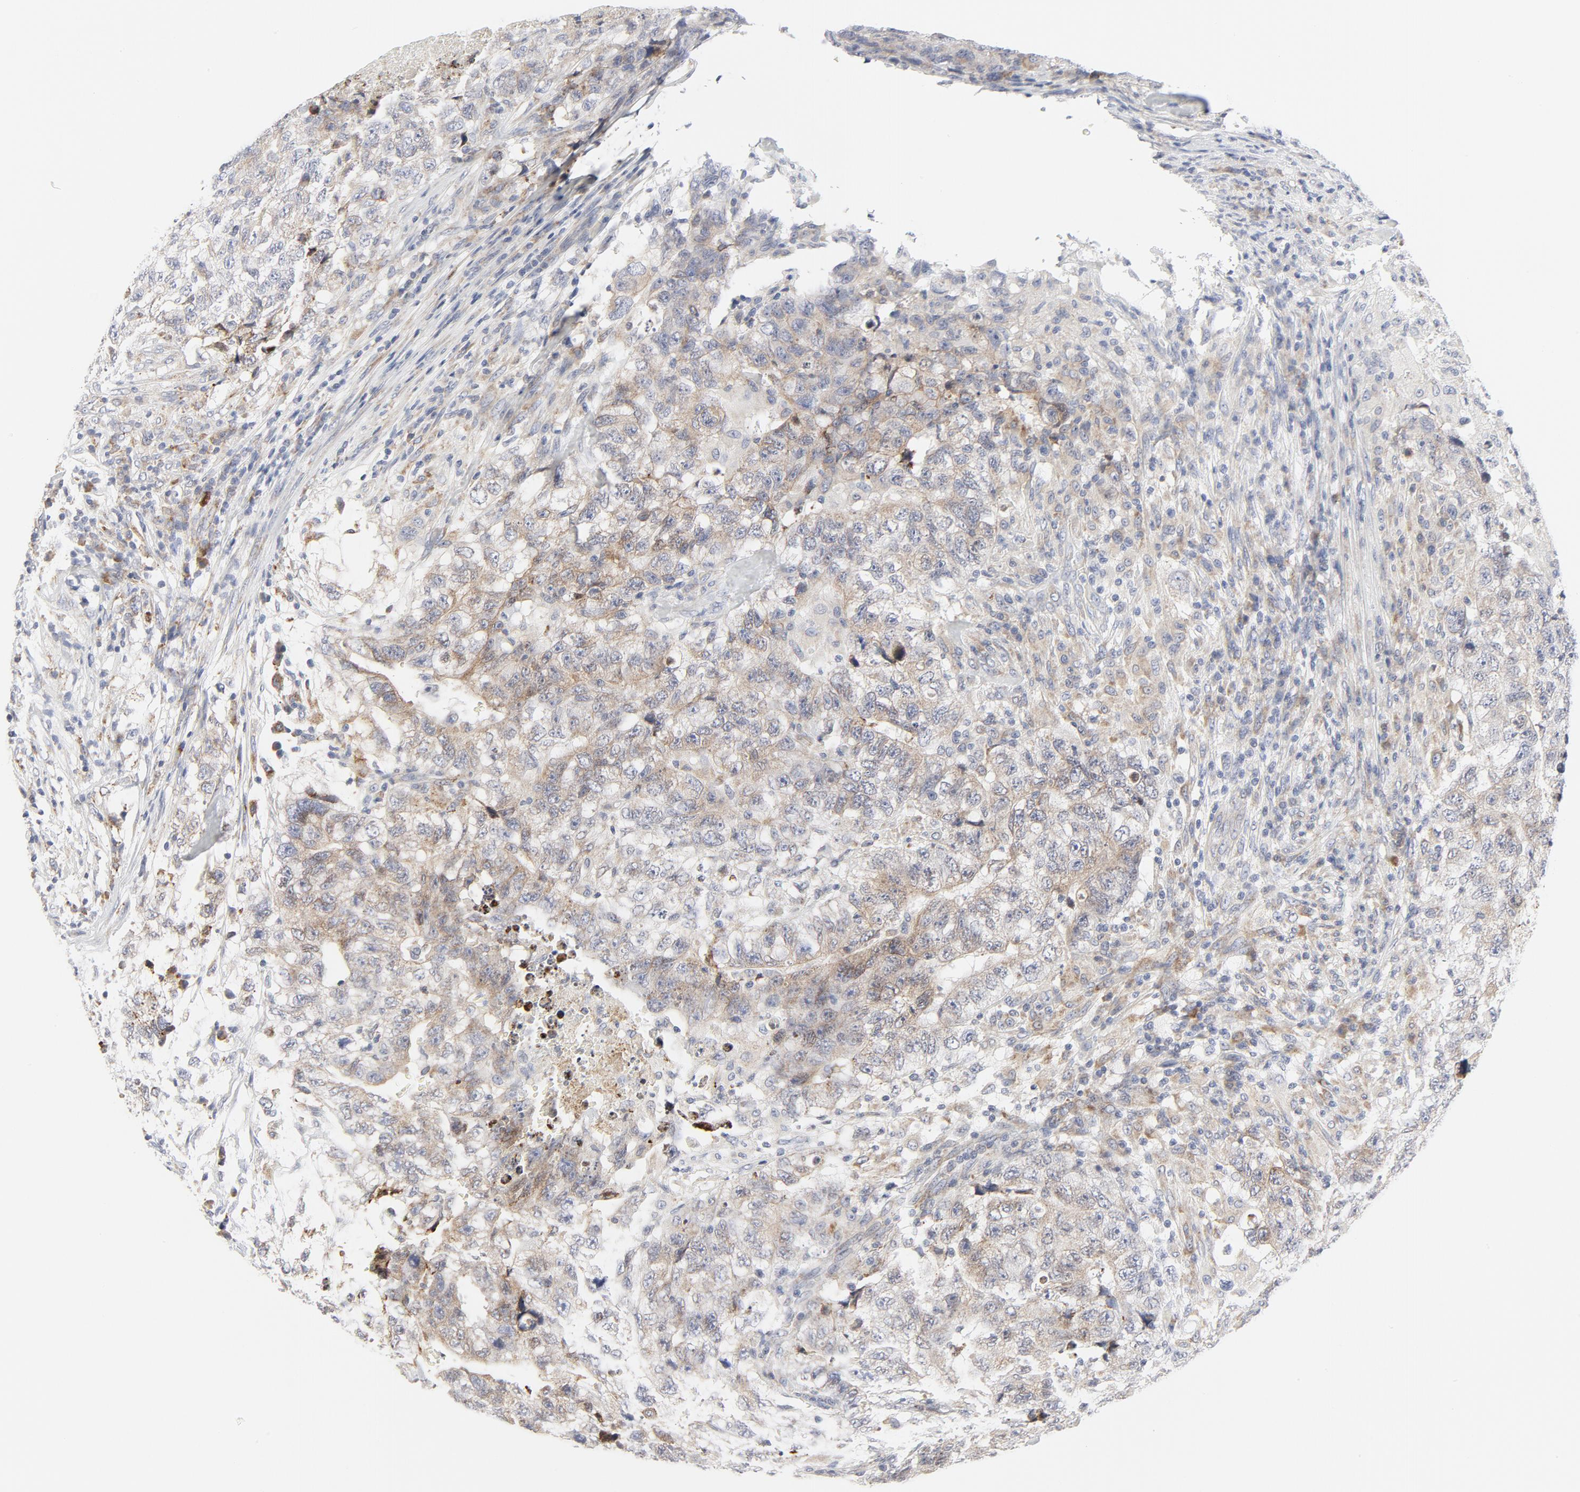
{"staining": {"intensity": "weak", "quantity": "25%-75%", "location": "cytoplasmic/membranous"}, "tissue": "testis cancer", "cell_type": "Tumor cells", "image_type": "cancer", "snomed": [{"axis": "morphology", "description": "Carcinoma, Embryonal, NOS"}, {"axis": "topography", "description": "Testis"}], "caption": "Brown immunohistochemical staining in testis cancer demonstrates weak cytoplasmic/membranous staining in about 25%-75% of tumor cells. (Stains: DAB (3,3'-diaminobenzidine) in brown, nuclei in blue, Microscopy: brightfield microscopy at high magnification).", "gene": "LRP6", "patient": {"sex": "male", "age": 21}}